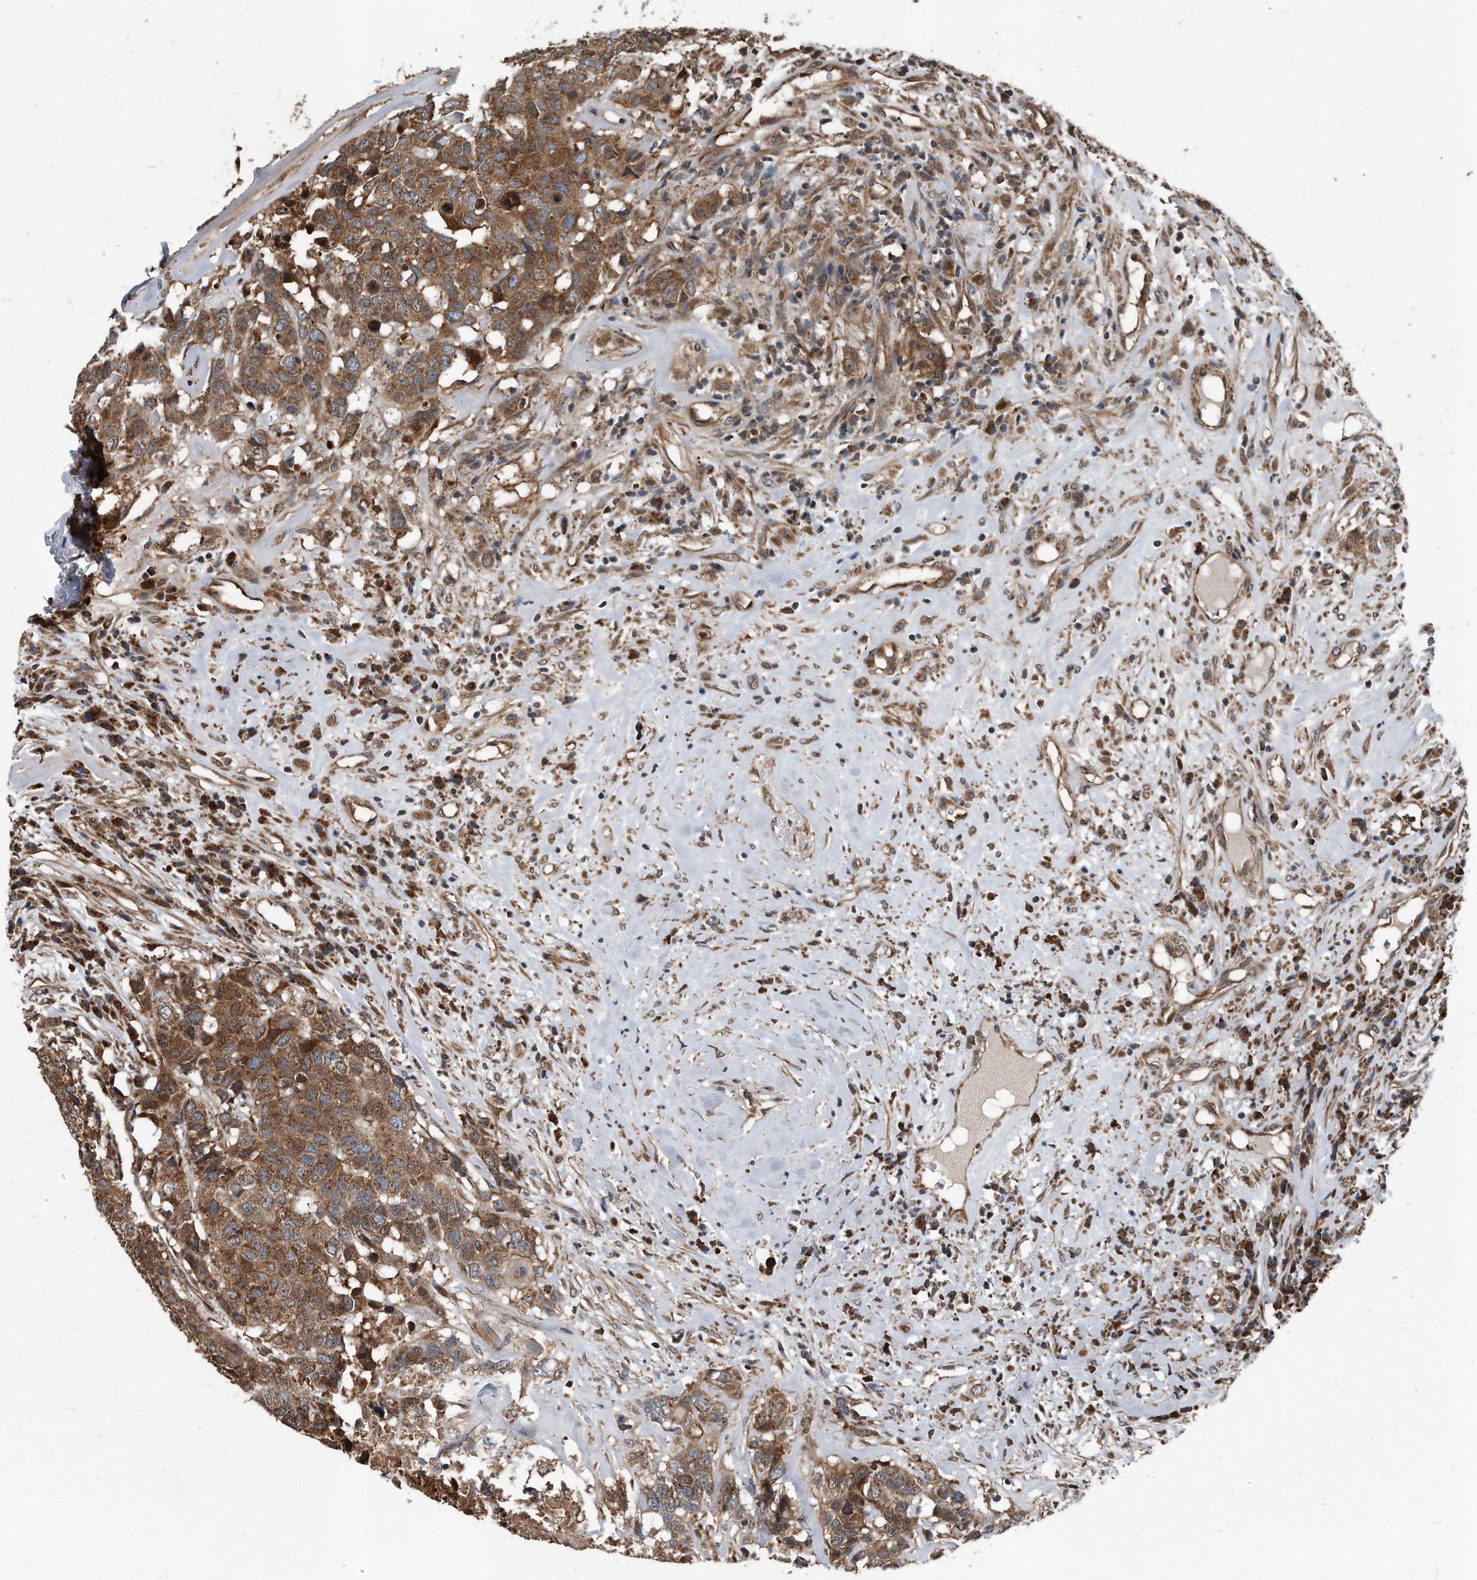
{"staining": {"intensity": "moderate", "quantity": ">75%", "location": "cytoplasmic/membranous"}, "tissue": "head and neck cancer", "cell_type": "Tumor cells", "image_type": "cancer", "snomed": [{"axis": "morphology", "description": "Squamous cell carcinoma, NOS"}, {"axis": "topography", "description": "Head-Neck"}], "caption": "Moderate cytoplasmic/membranous positivity is identified in approximately >75% of tumor cells in head and neck cancer.", "gene": "FAM136A", "patient": {"sex": "male", "age": 66}}